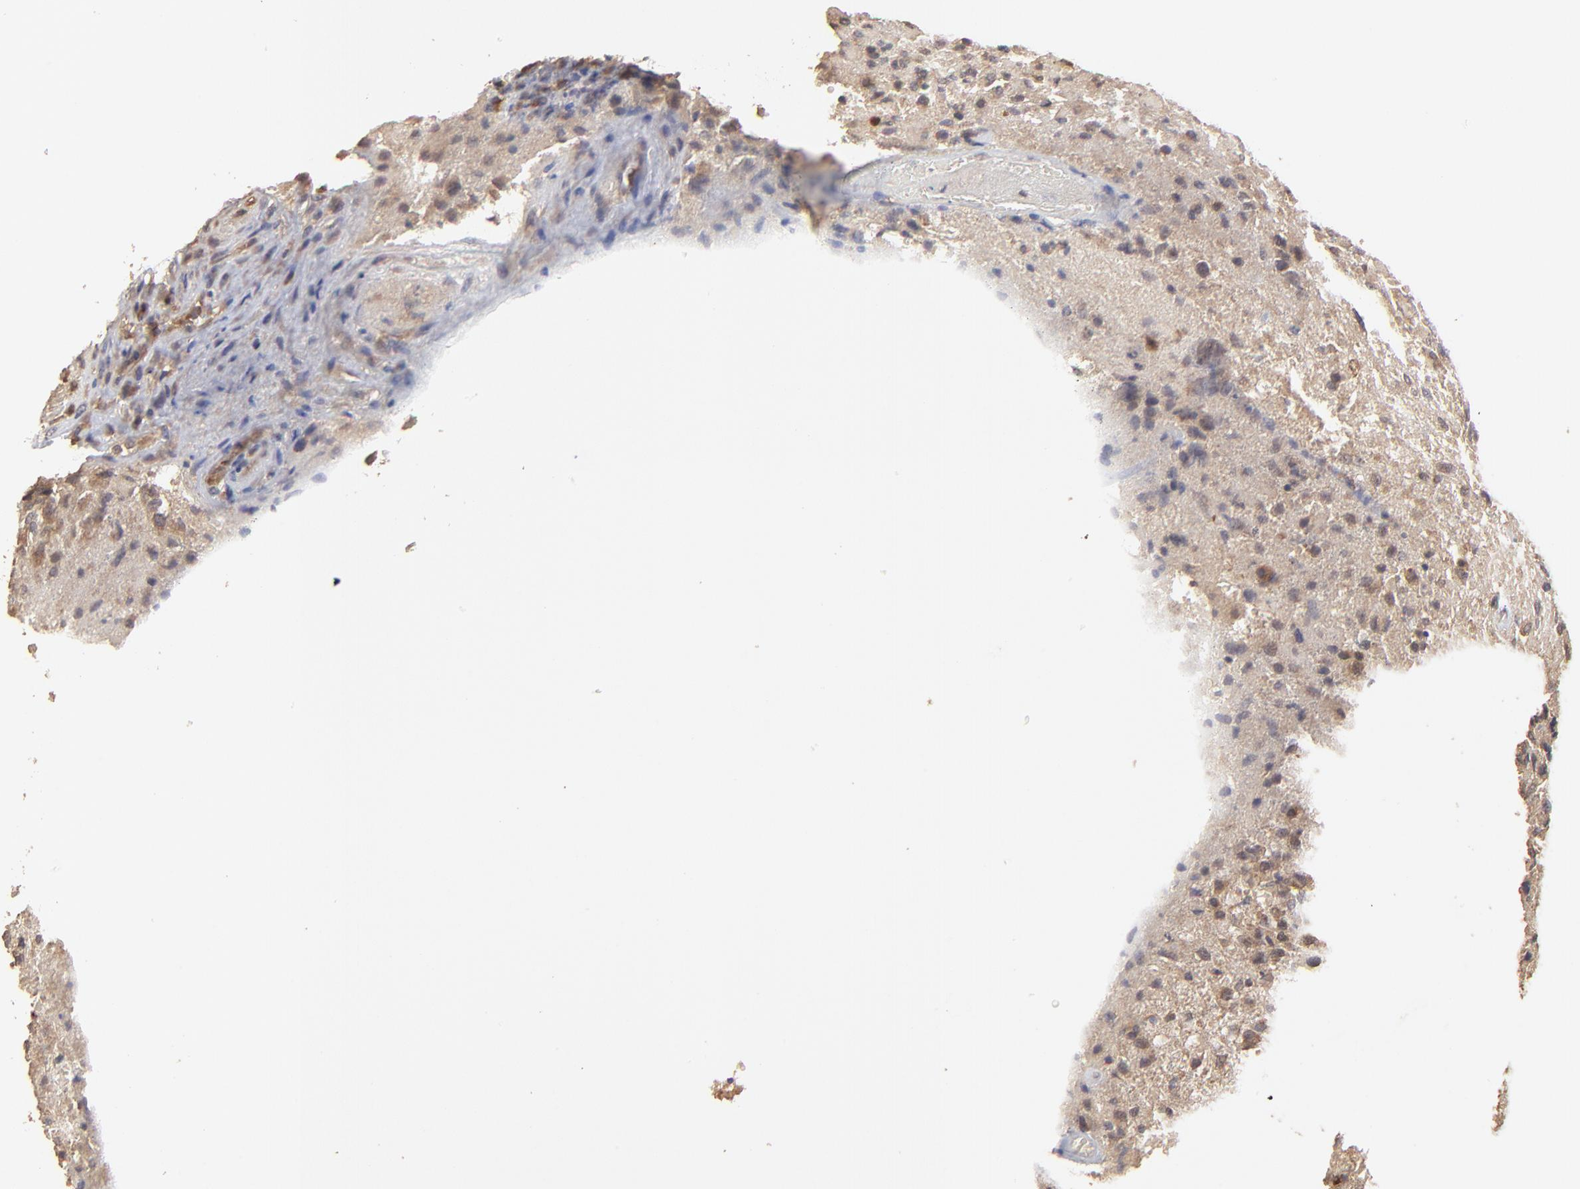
{"staining": {"intensity": "moderate", "quantity": "25%-75%", "location": "cytoplasmic/membranous"}, "tissue": "glioma", "cell_type": "Tumor cells", "image_type": "cancer", "snomed": [{"axis": "morphology", "description": "Glioma, malignant, High grade"}, {"axis": "topography", "description": "Brain"}], "caption": "Immunohistochemical staining of human glioma shows medium levels of moderate cytoplasmic/membranous protein positivity in about 25%-75% of tumor cells.", "gene": "STON2", "patient": {"sex": "male", "age": 69}}